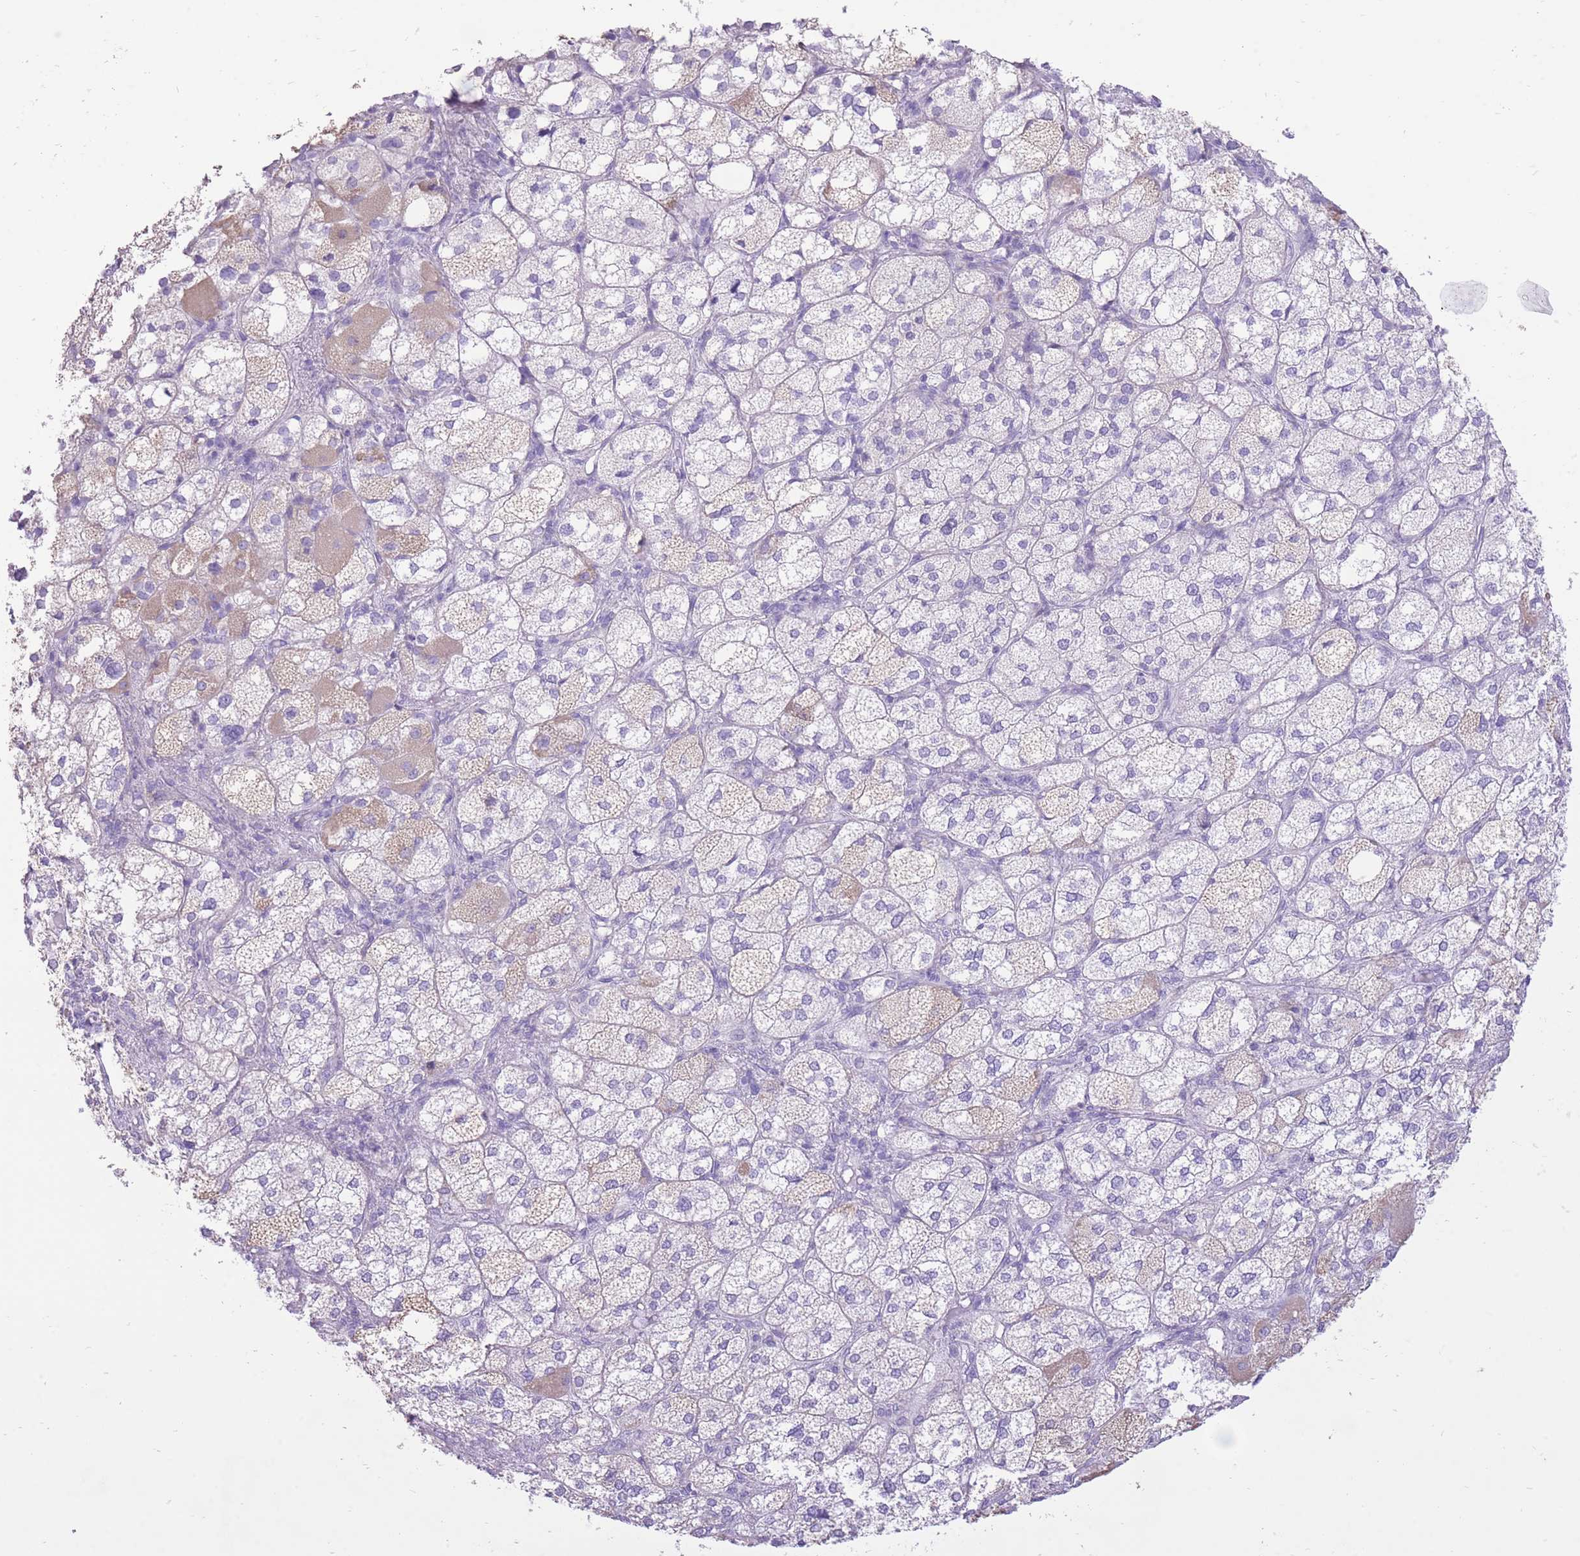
{"staining": {"intensity": "negative", "quantity": "none", "location": "none"}, "tissue": "adrenal gland", "cell_type": "Glandular cells", "image_type": "normal", "snomed": [{"axis": "morphology", "description": "Normal tissue, NOS"}, {"axis": "topography", "description": "Adrenal gland"}], "caption": "This is an IHC histopathology image of unremarkable adrenal gland. There is no expression in glandular cells.", "gene": "SLC4A4", "patient": {"sex": "female", "age": 61}}